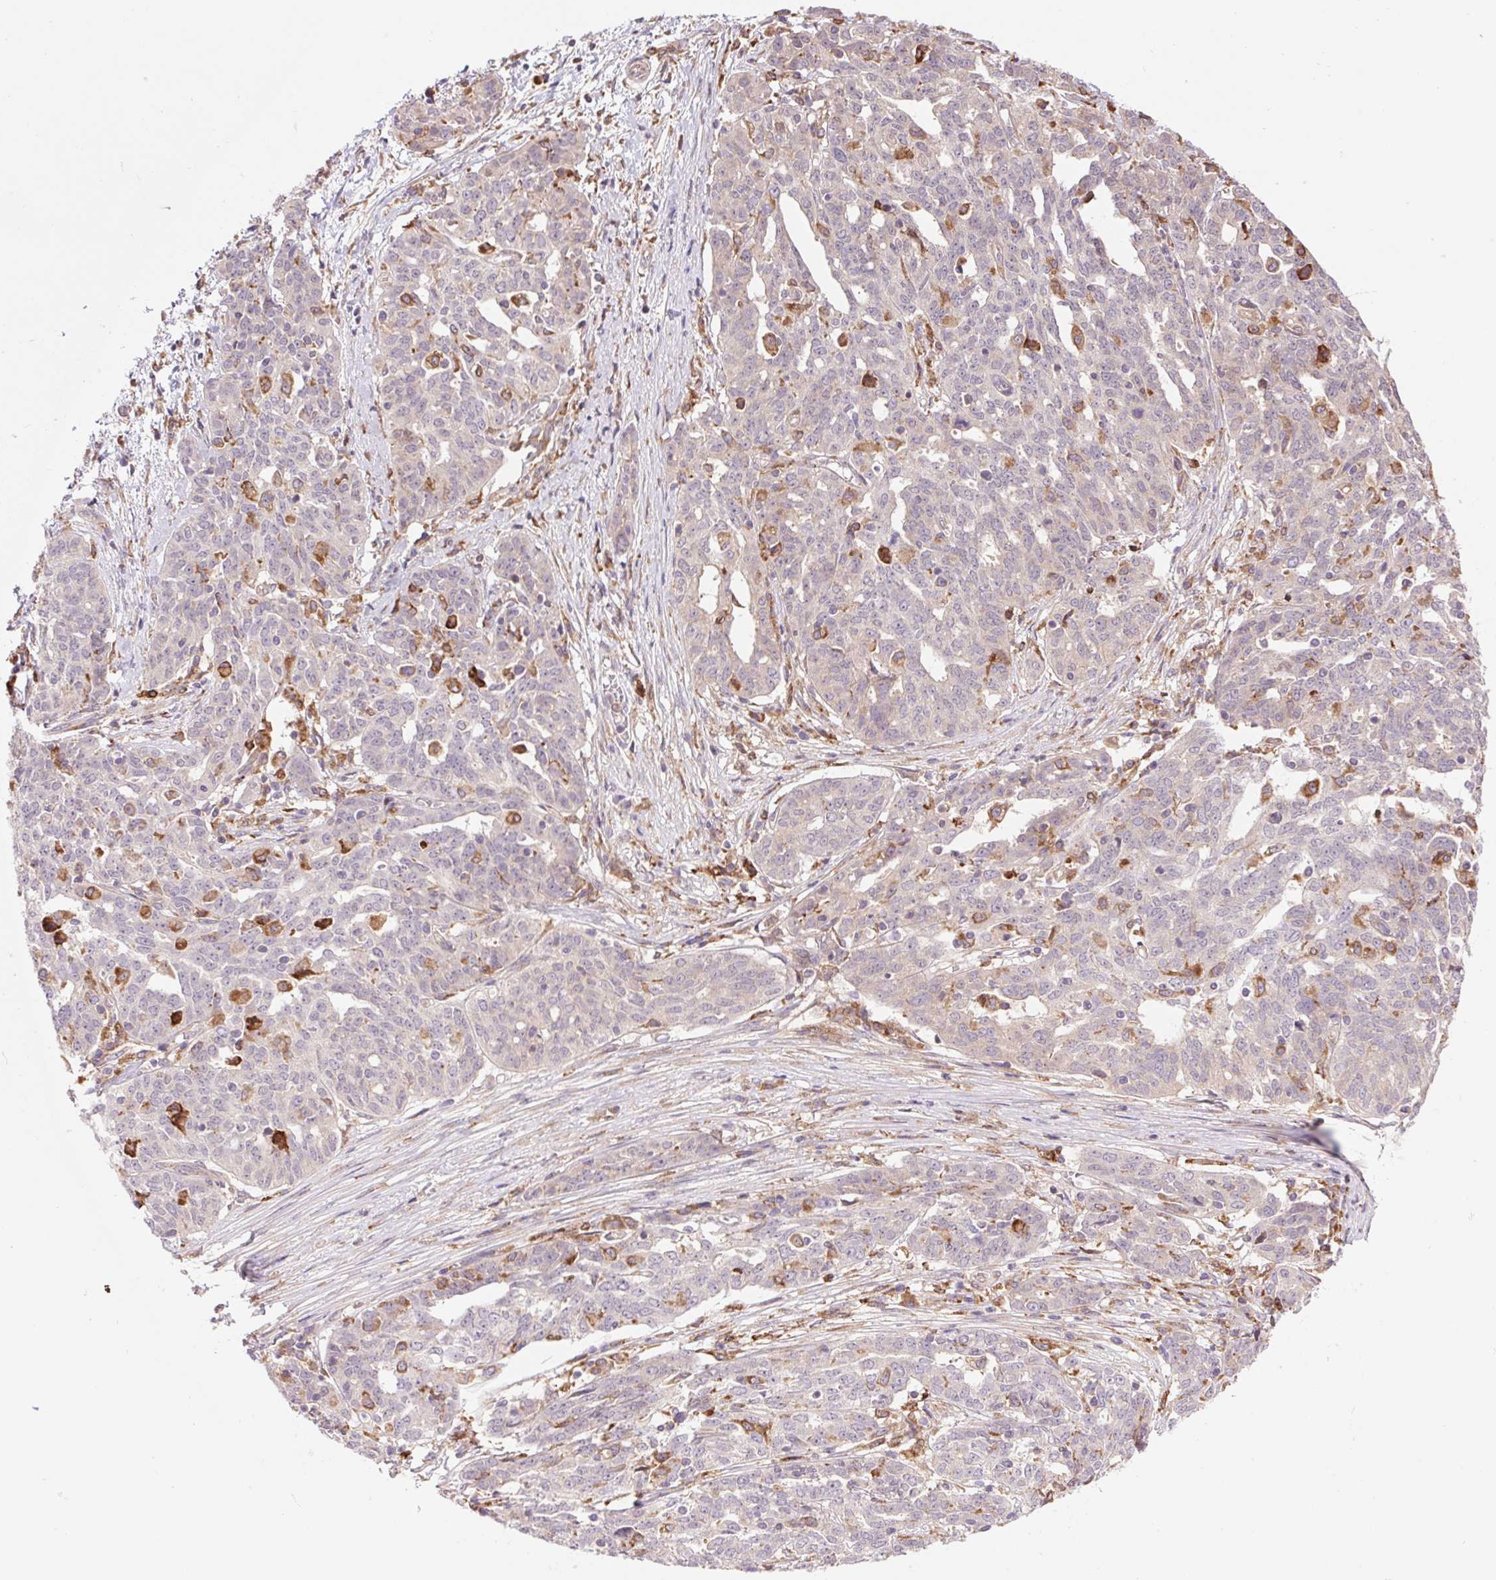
{"staining": {"intensity": "moderate", "quantity": "<25%", "location": "cytoplasmic/membranous"}, "tissue": "ovarian cancer", "cell_type": "Tumor cells", "image_type": "cancer", "snomed": [{"axis": "morphology", "description": "Cystadenocarcinoma, serous, NOS"}, {"axis": "topography", "description": "Ovary"}], "caption": "Immunohistochemistry of human serous cystadenocarcinoma (ovarian) reveals low levels of moderate cytoplasmic/membranous positivity in about <25% of tumor cells. (DAB (3,3'-diaminobenzidine) = brown stain, brightfield microscopy at high magnification).", "gene": "KLHL20", "patient": {"sex": "female", "age": 67}}